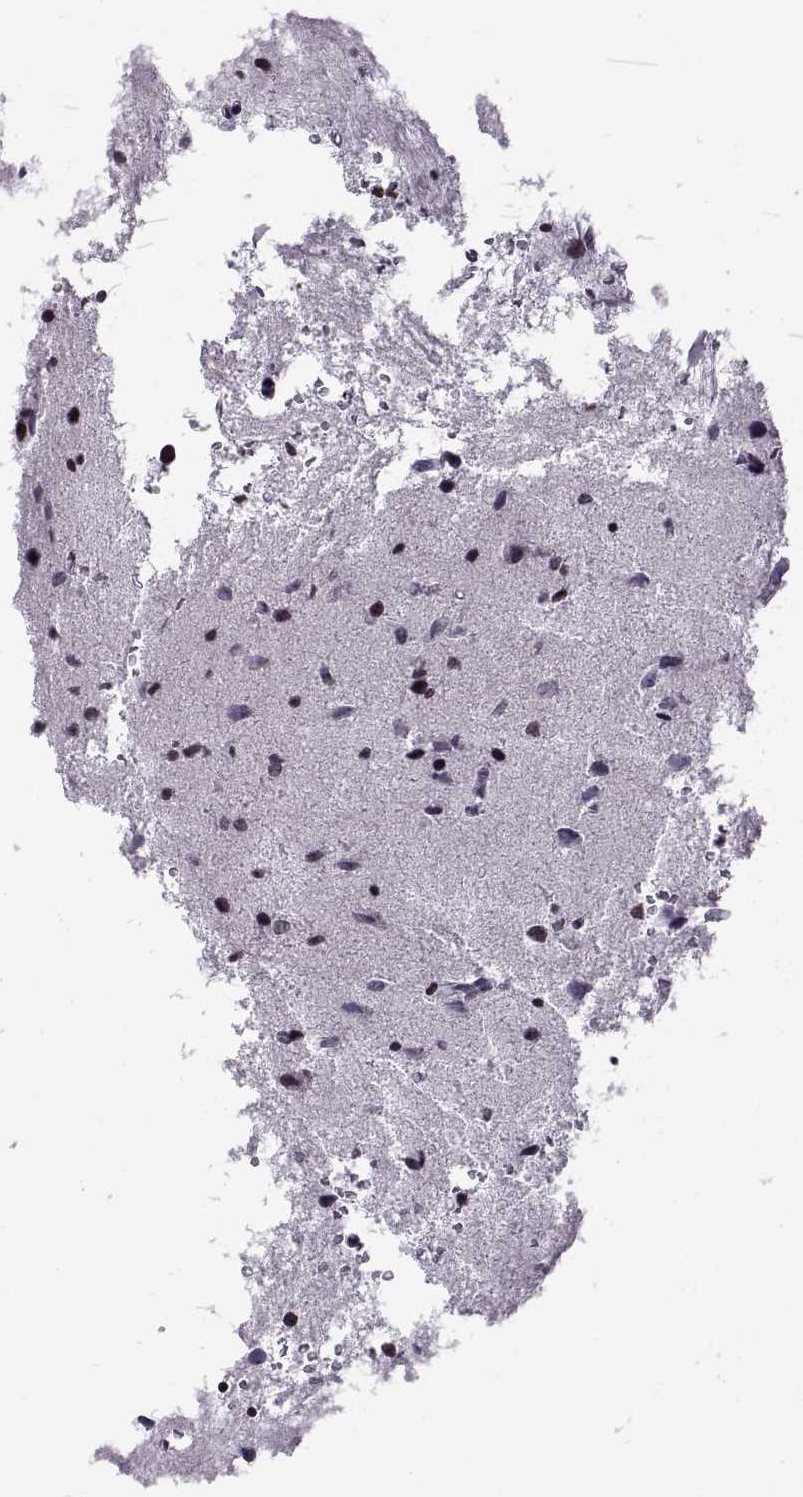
{"staining": {"intensity": "negative", "quantity": "none", "location": "none"}, "tissue": "glioma", "cell_type": "Tumor cells", "image_type": "cancer", "snomed": [{"axis": "morphology", "description": "Glioma, malignant, Low grade"}, {"axis": "topography", "description": "Brain"}], "caption": "Immunohistochemical staining of human glioma displays no significant positivity in tumor cells. (Brightfield microscopy of DAB immunohistochemistry at high magnification).", "gene": "H1-8", "patient": {"sex": "female", "age": 32}}